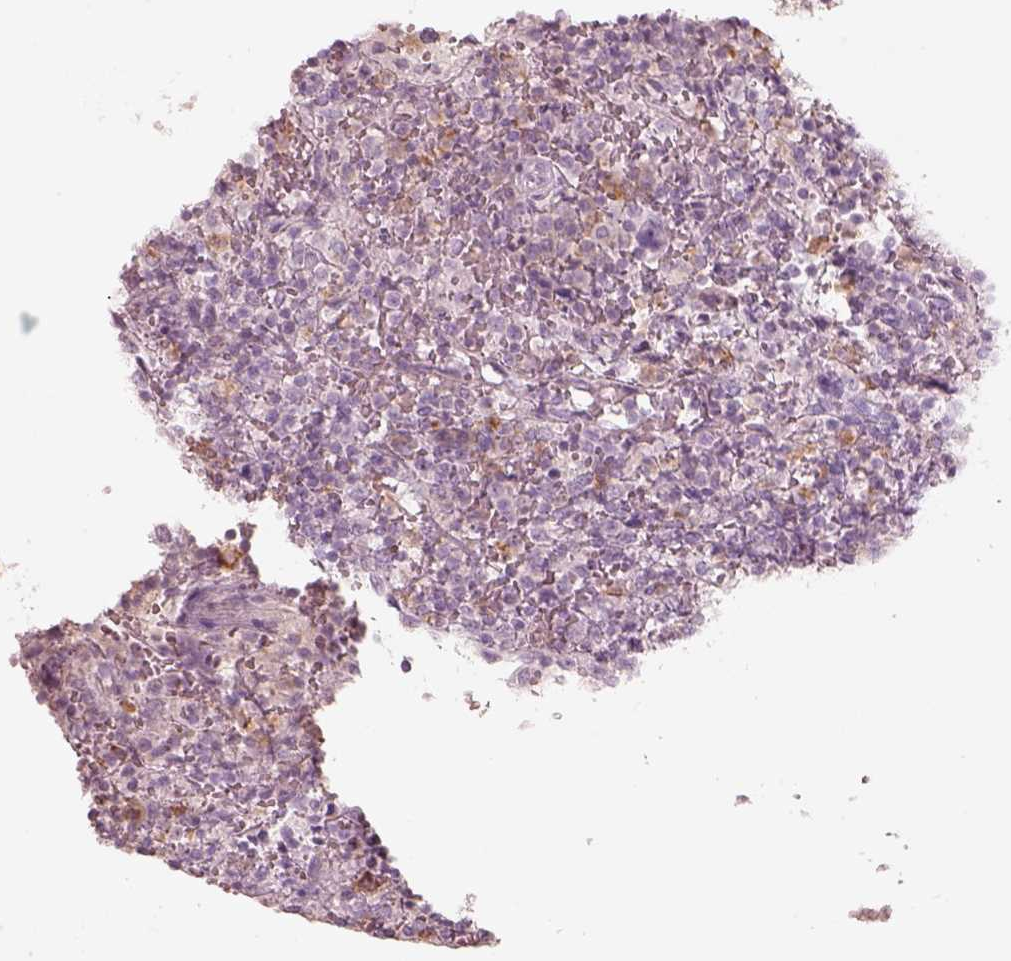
{"staining": {"intensity": "negative", "quantity": "none", "location": "none"}, "tissue": "lymphoma", "cell_type": "Tumor cells", "image_type": "cancer", "snomed": [{"axis": "morphology", "description": "Malignant lymphoma, non-Hodgkin's type, Low grade"}, {"axis": "topography", "description": "Spleen"}], "caption": "Immunohistochemistry (IHC) photomicrograph of neoplastic tissue: human low-grade malignant lymphoma, non-Hodgkin's type stained with DAB demonstrates no significant protein positivity in tumor cells. (DAB (3,3'-diaminobenzidine) immunohistochemistry (IHC), high magnification).", "gene": "GPRIN1", "patient": {"sex": "male", "age": 62}}